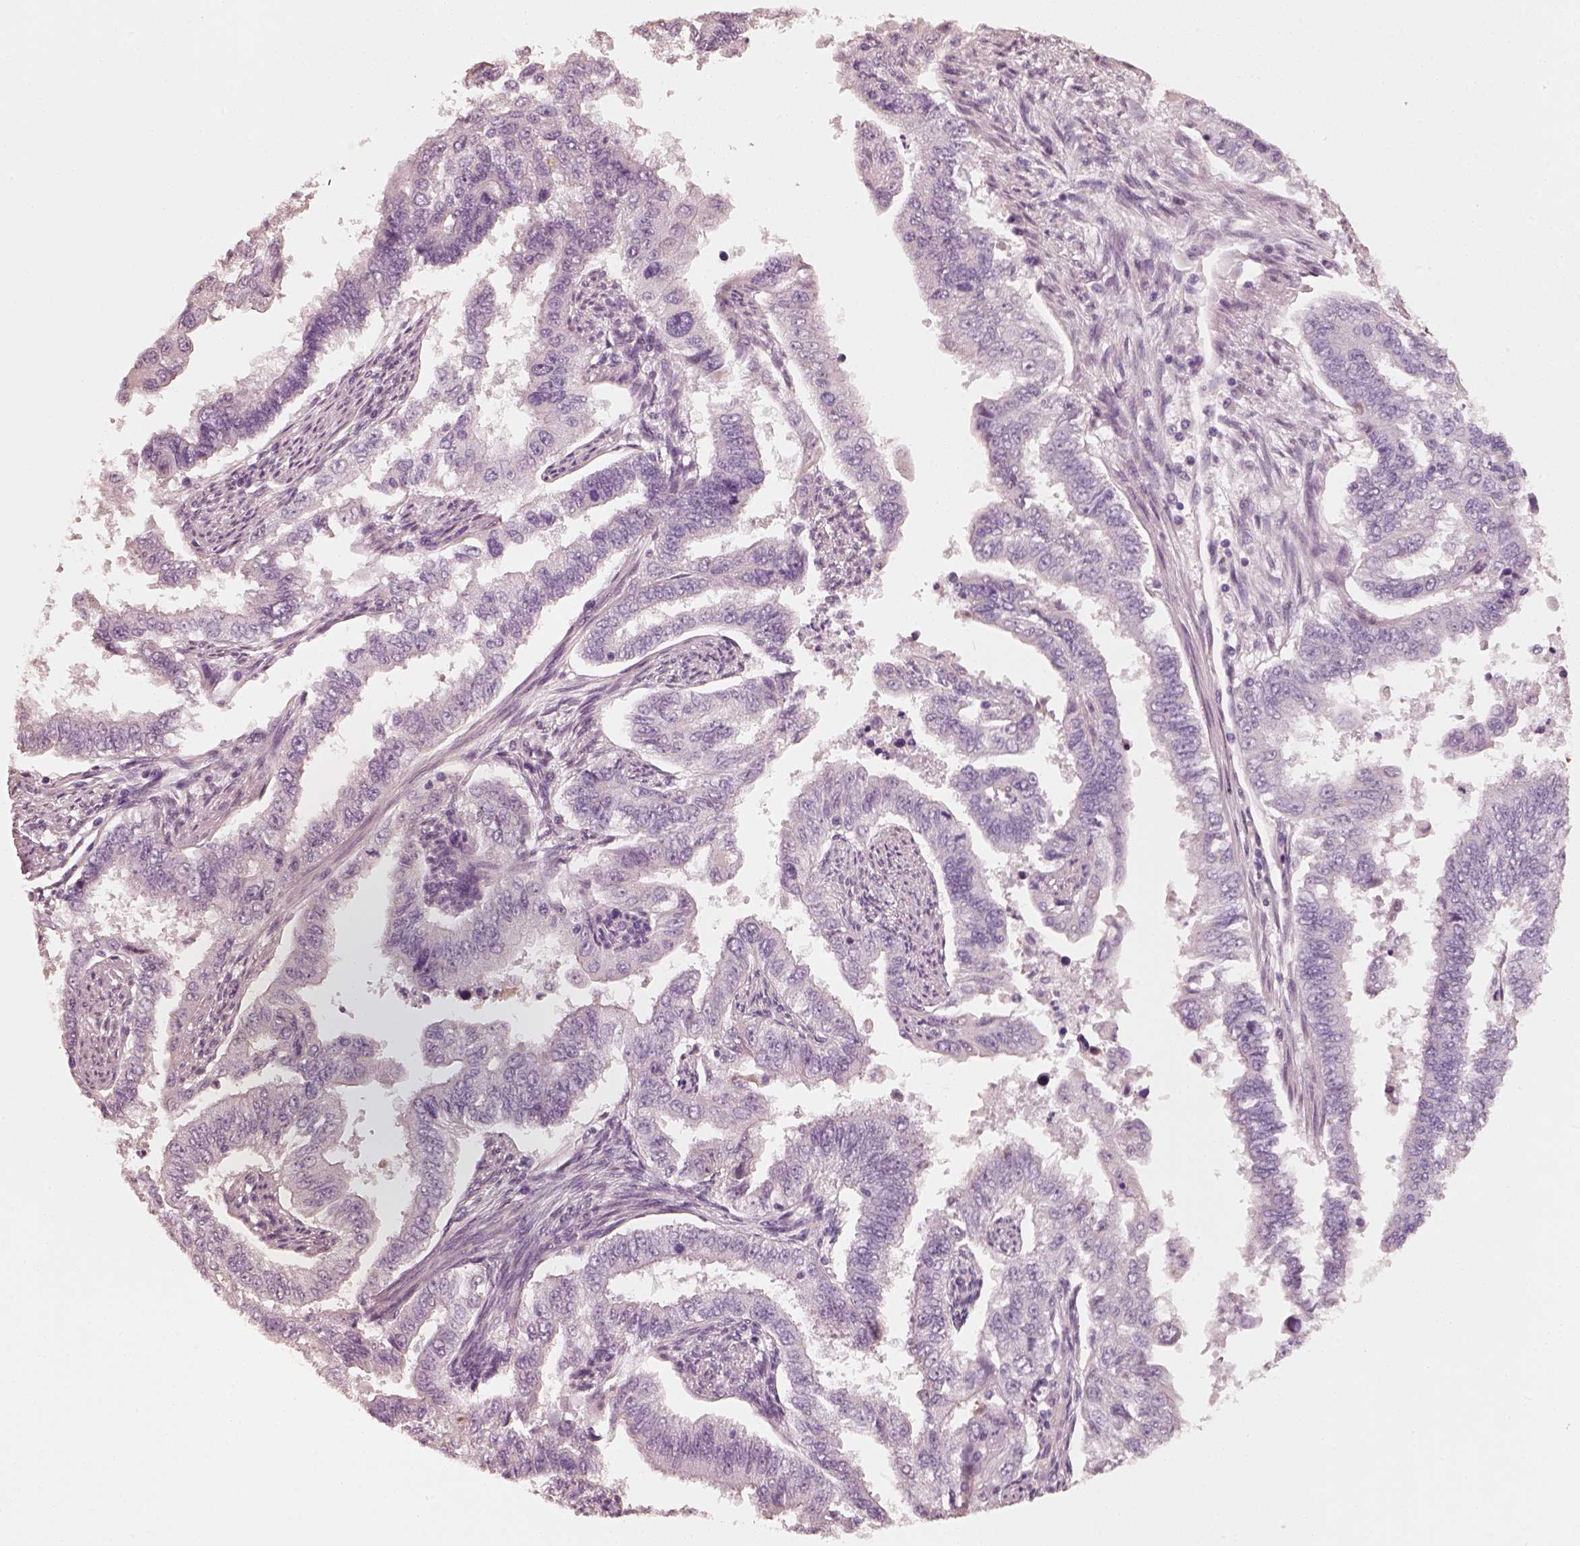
{"staining": {"intensity": "negative", "quantity": "none", "location": "none"}, "tissue": "endometrial cancer", "cell_type": "Tumor cells", "image_type": "cancer", "snomed": [{"axis": "morphology", "description": "Adenocarcinoma, NOS"}, {"axis": "topography", "description": "Uterus"}], "caption": "The immunohistochemistry photomicrograph has no significant positivity in tumor cells of endometrial cancer (adenocarcinoma) tissue. Brightfield microscopy of IHC stained with DAB (3,3'-diaminobenzidine) (brown) and hematoxylin (blue), captured at high magnification.", "gene": "RS1", "patient": {"sex": "female", "age": 59}}